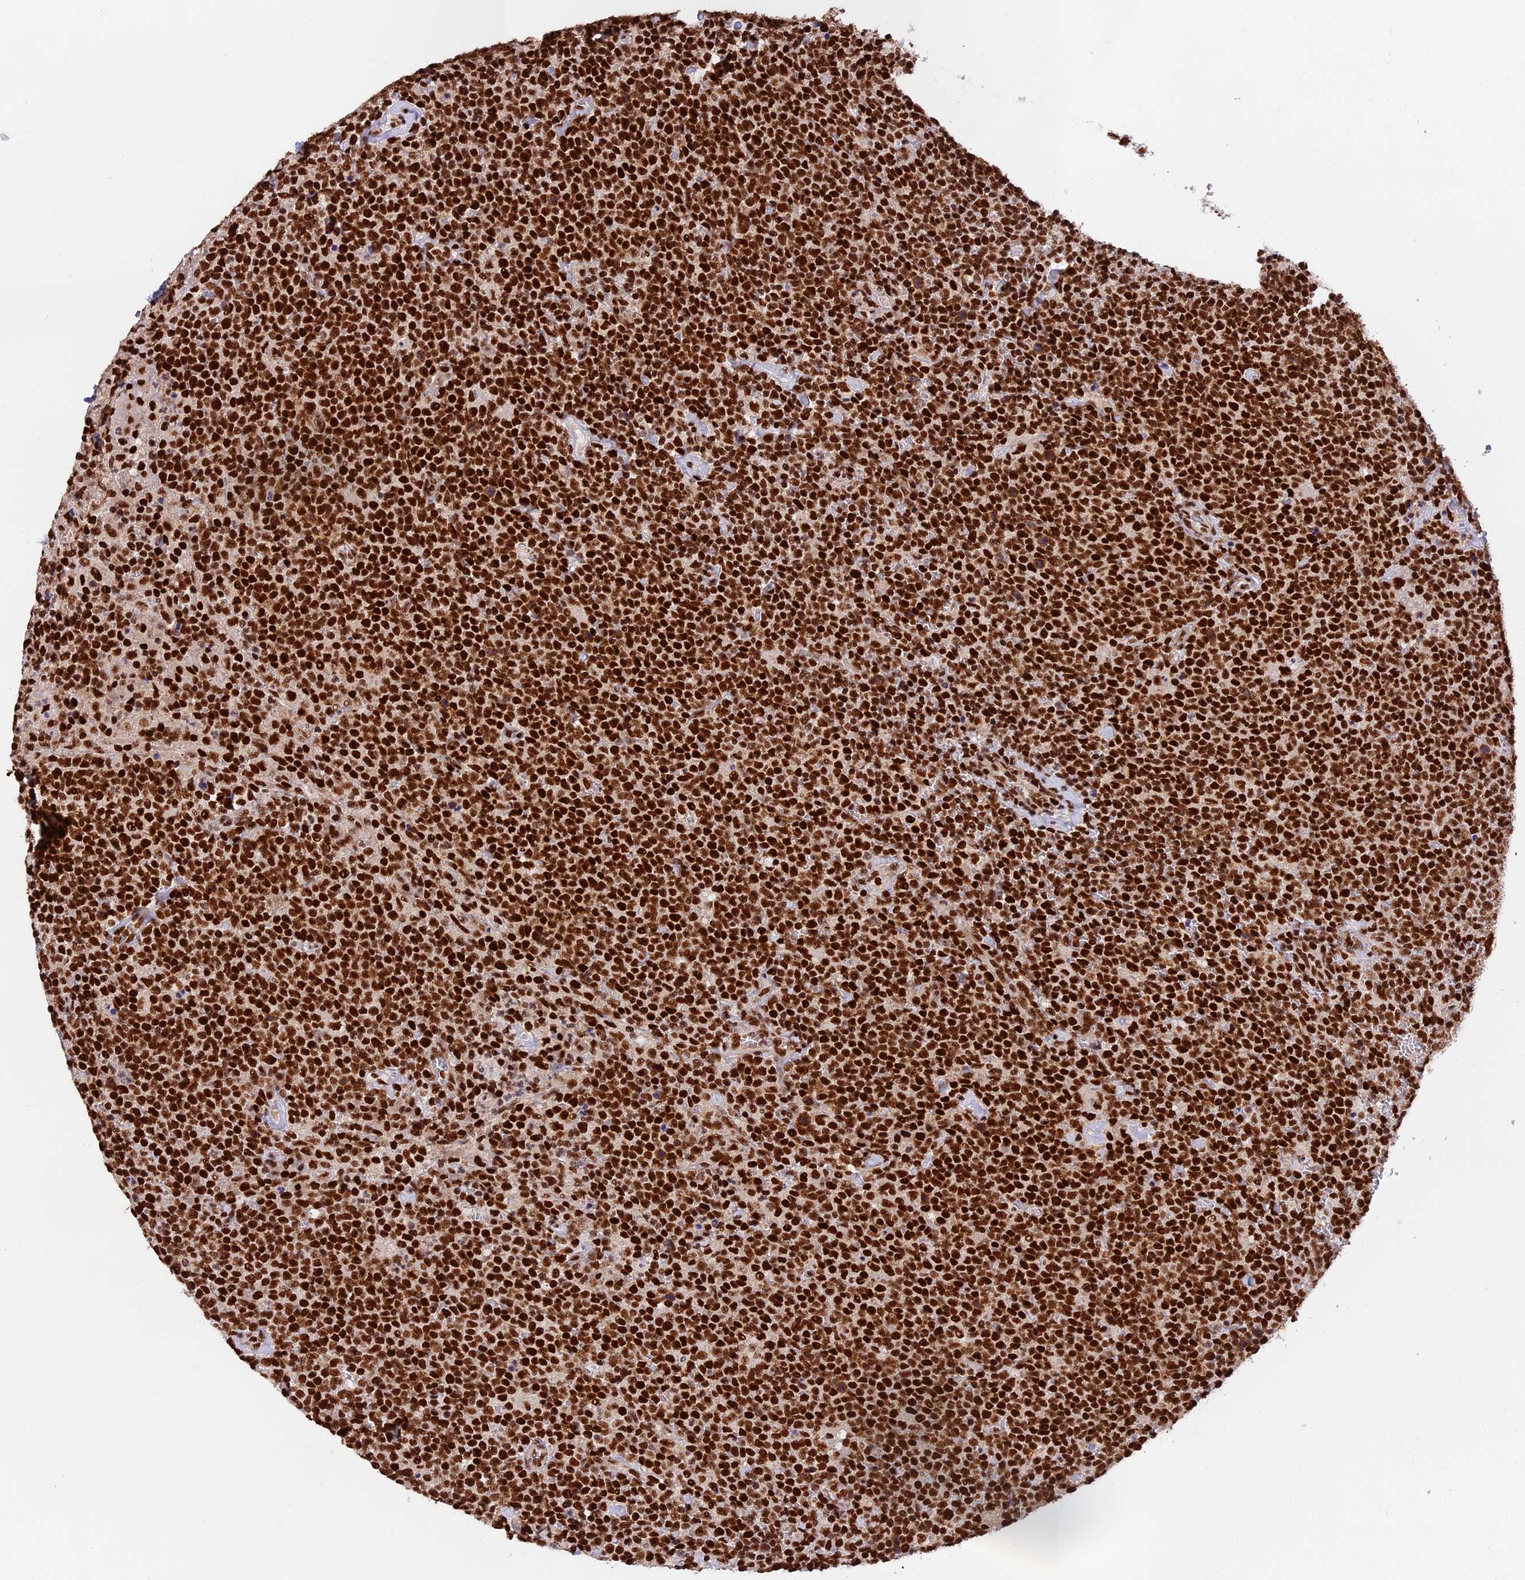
{"staining": {"intensity": "strong", "quantity": ">75%", "location": "nuclear"}, "tissue": "lymphoma", "cell_type": "Tumor cells", "image_type": "cancer", "snomed": [{"axis": "morphology", "description": "Malignant lymphoma, non-Hodgkin's type, High grade"}, {"axis": "topography", "description": "Lymph node"}], "caption": "Human high-grade malignant lymphoma, non-Hodgkin's type stained for a protein (brown) exhibits strong nuclear positive positivity in approximately >75% of tumor cells.", "gene": "RAMAC", "patient": {"sex": "male", "age": 61}}